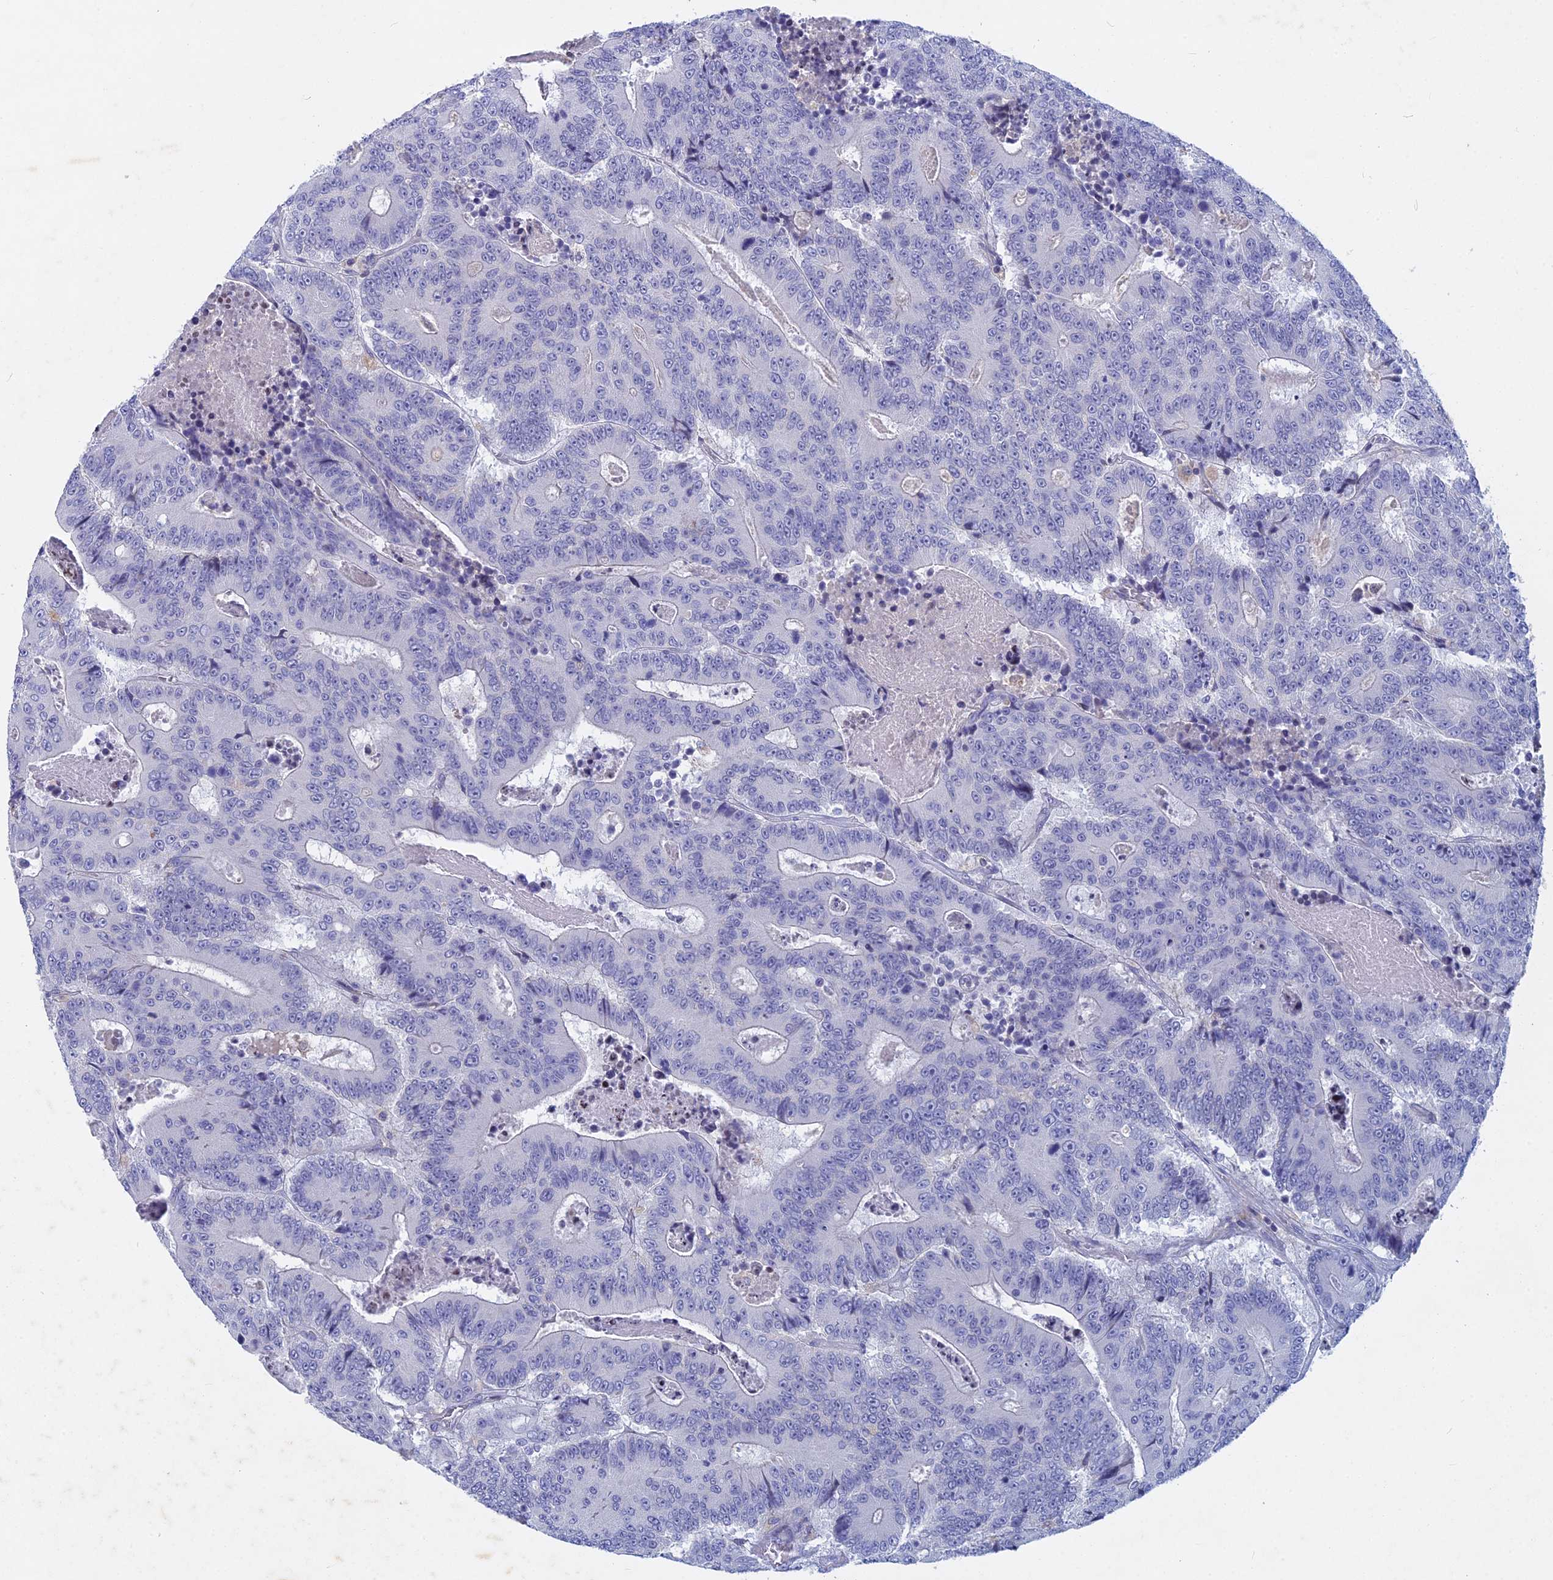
{"staining": {"intensity": "negative", "quantity": "none", "location": "none"}, "tissue": "colorectal cancer", "cell_type": "Tumor cells", "image_type": "cancer", "snomed": [{"axis": "morphology", "description": "Adenocarcinoma, NOS"}, {"axis": "topography", "description": "Colon"}], "caption": "An immunohistochemistry (IHC) image of colorectal cancer (adenocarcinoma) is shown. There is no staining in tumor cells of colorectal cancer (adenocarcinoma).", "gene": "ACP7", "patient": {"sex": "male", "age": 83}}